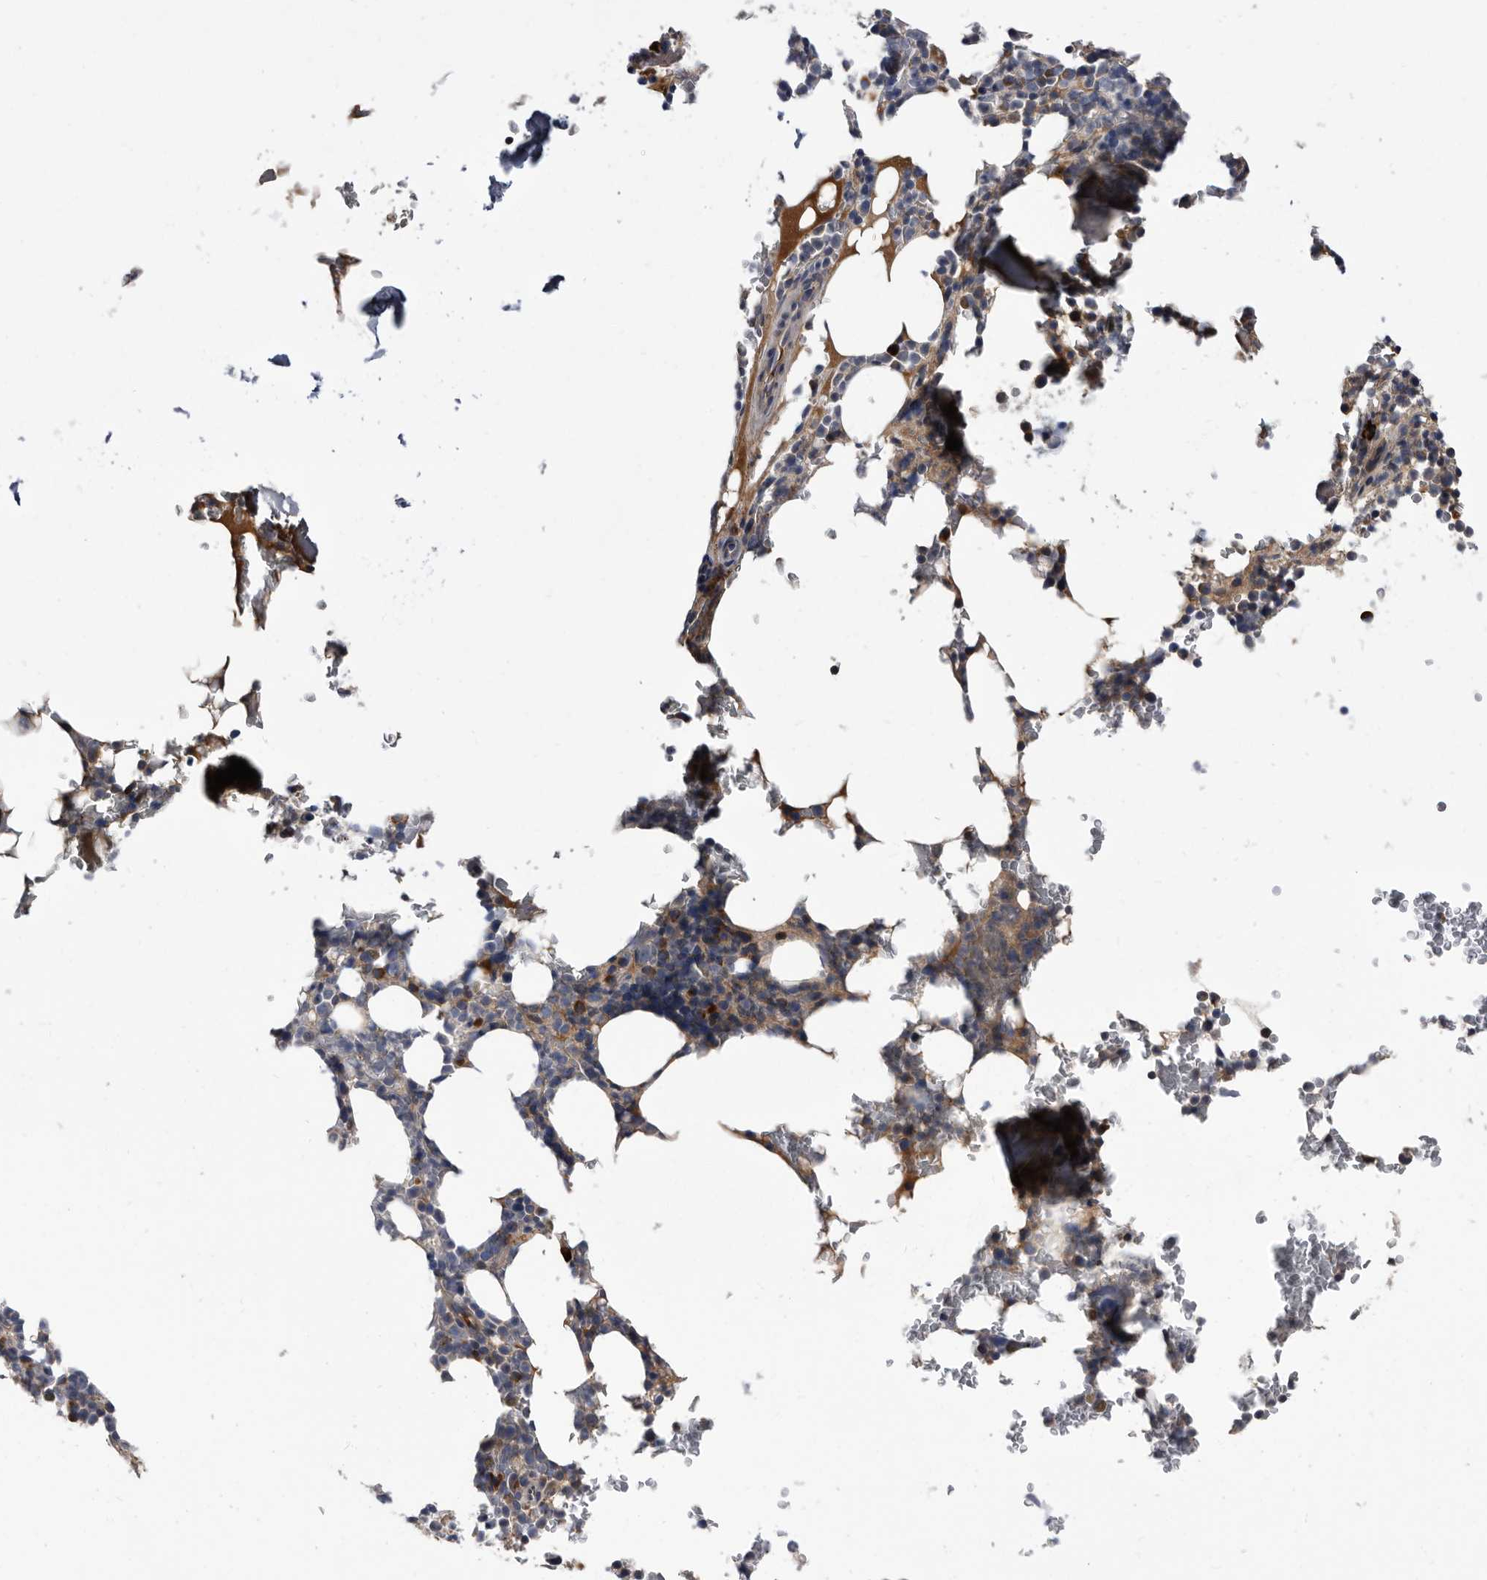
{"staining": {"intensity": "weak", "quantity": ">75%", "location": "cytoplasmic/membranous"}, "tissue": "bone marrow", "cell_type": "Hematopoietic cells", "image_type": "normal", "snomed": [{"axis": "morphology", "description": "Normal tissue, NOS"}, {"axis": "topography", "description": "Bone marrow"}], "caption": "Brown immunohistochemical staining in normal human bone marrow demonstrates weak cytoplasmic/membranous expression in about >75% of hematopoietic cells. (Brightfield microscopy of DAB IHC at high magnification).", "gene": "DTNBP1", "patient": {"sex": "male", "age": 58}}